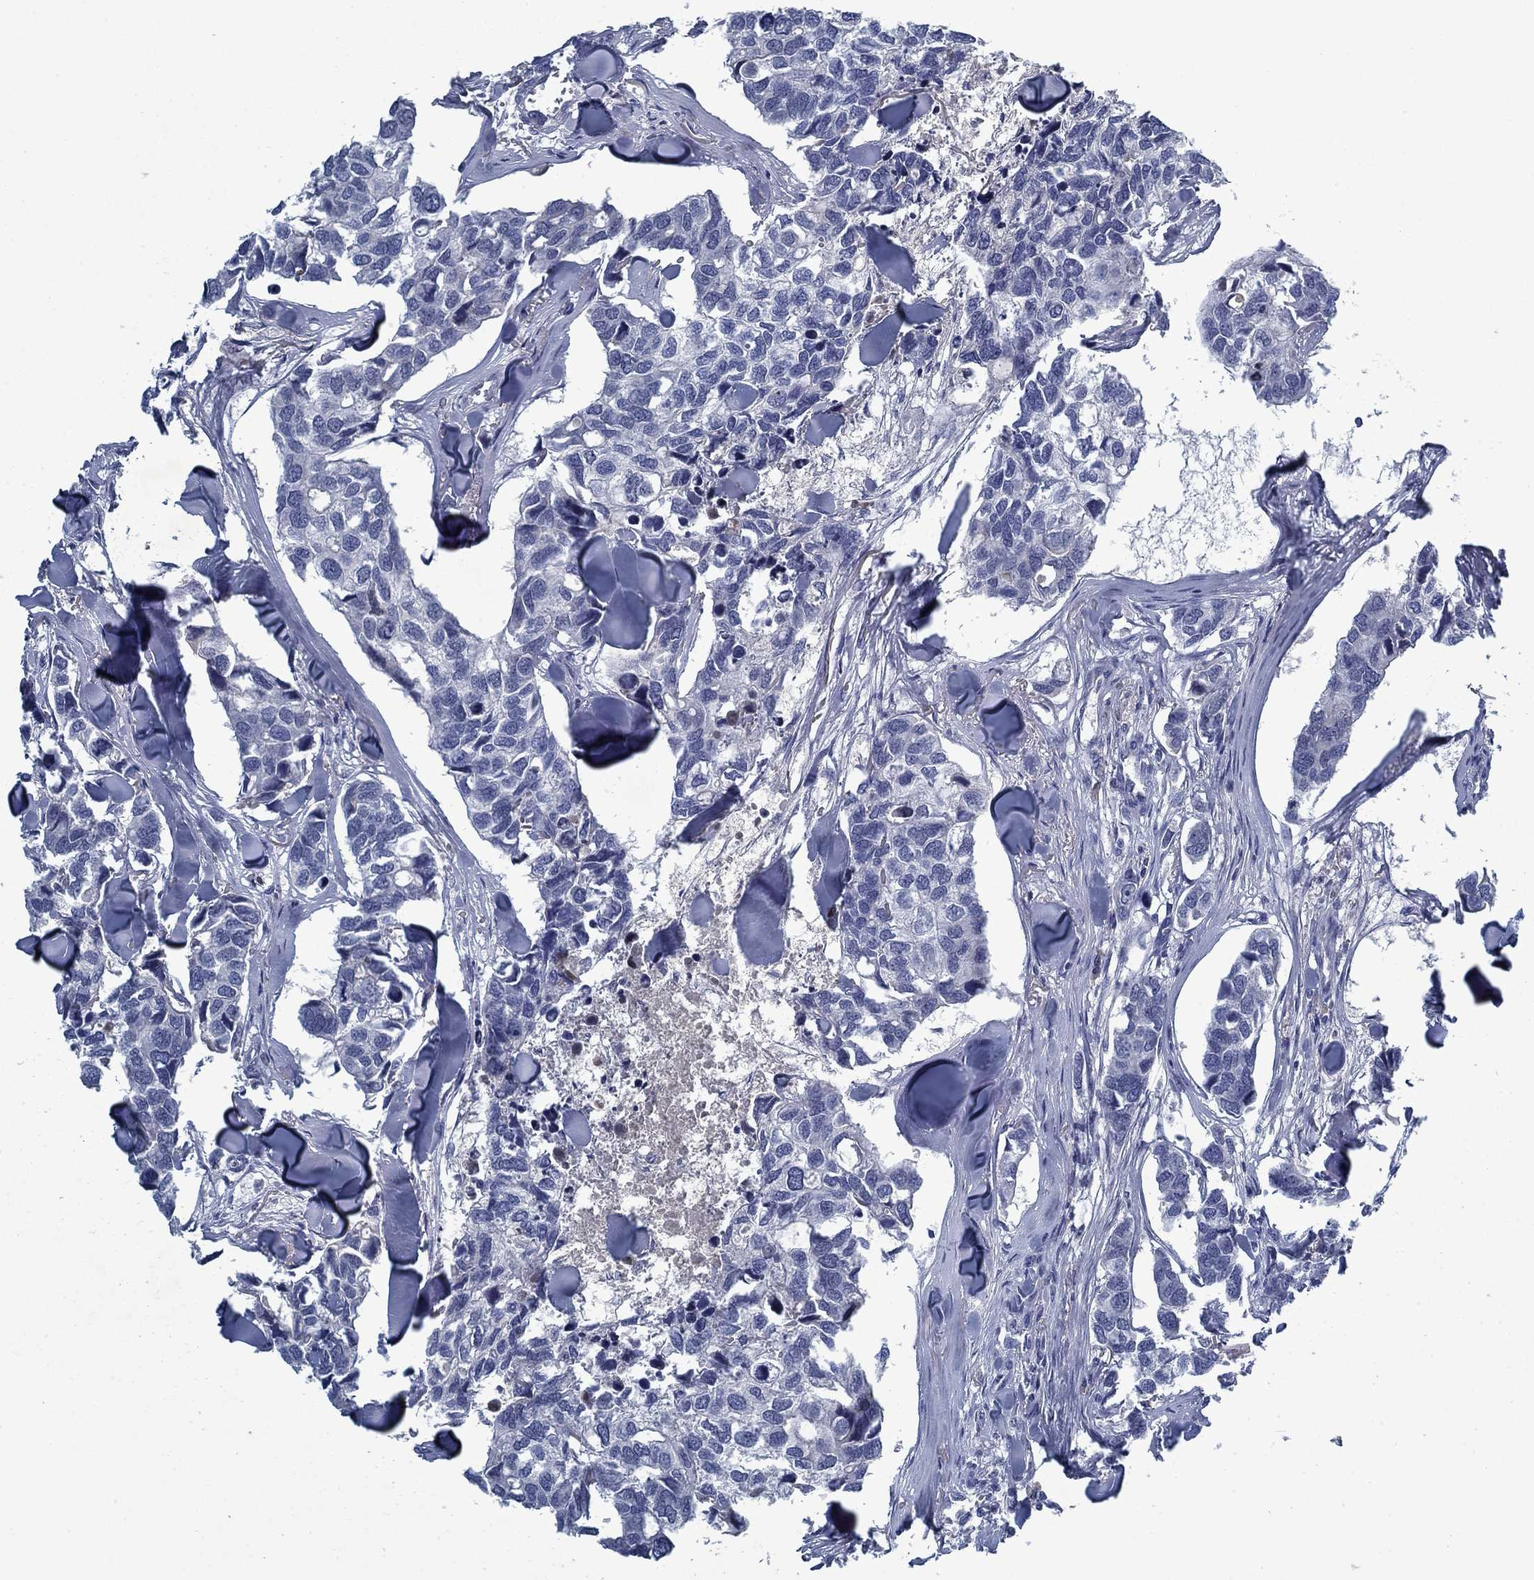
{"staining": {"intensity": "negative", "quantity": "none", "location": "none"}, "tissue": "breast cancer", "cell_type": "Tumor cells", "image_type": "cancer", "snomed": [{"axis": "morphology", "description": "Duct carcinoma"}, {"axis": "topography", "description": "Breast"}], "caption": "Photomicrograph shows no significant protein positivity in tumor cells of breast intraductal carcinoma.", "gene": "PNMA8A", "patient": {"sex": "female", "age": 83}}